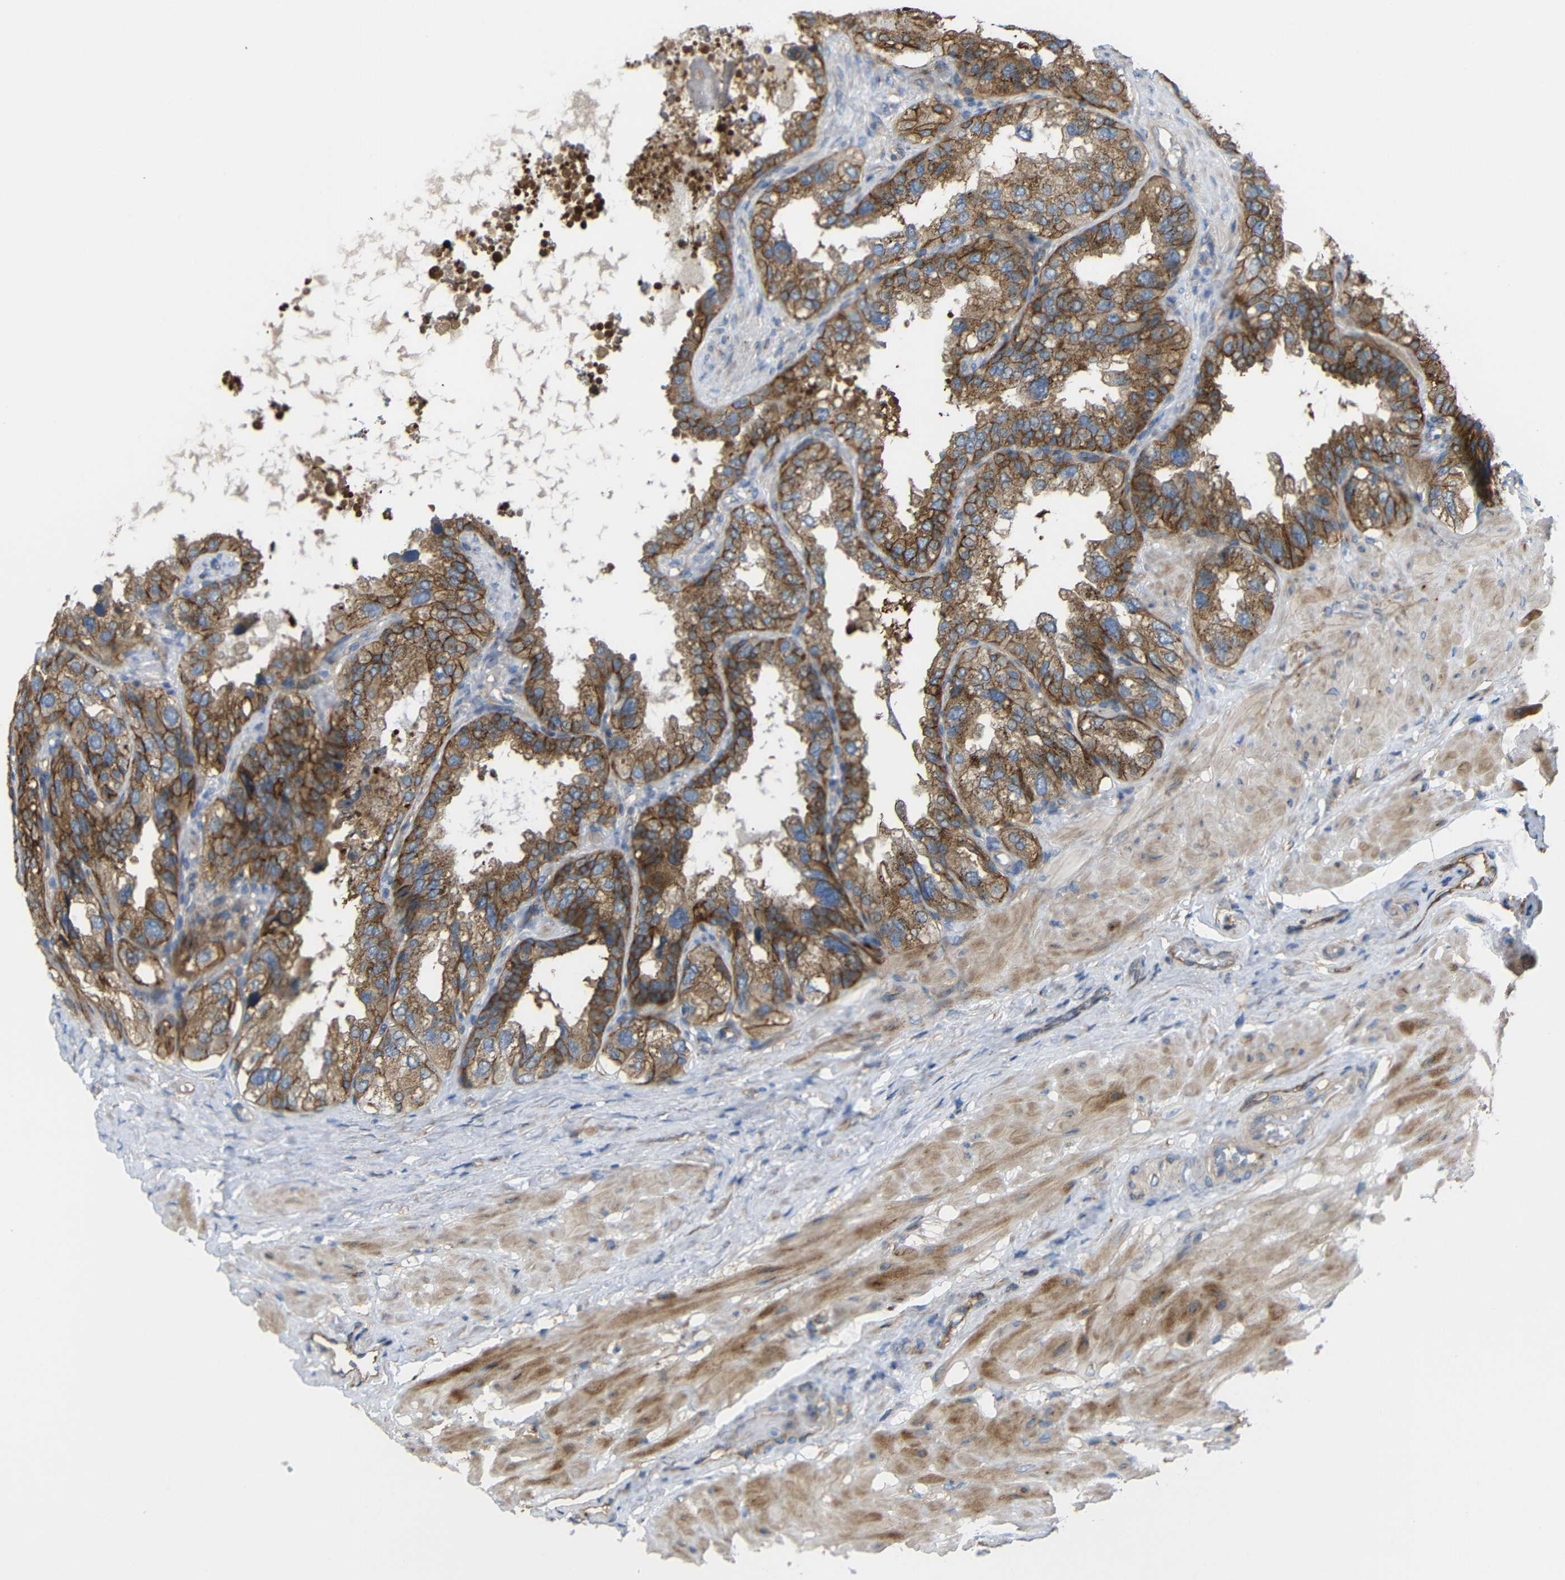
{"staining": {"intensity": "moderate", "quantity": ">75%", "location": "cytoplasmic/membranous"}, "tissue": "seminal vesicle", "cell_type": "Glandular cells", "image_type": "normal", "snomed": [{"axis": "morphology", "description": "Normal tissue, NOS"}, {"axis": "topography", "description": "Seminal veicle"}], "caption": "Immunohistochemical staining of unremarkable seminal vesicle demonstrates >75% levels of moderate cytoplasmic/membranous protein expression in approximately >75% of glandular cells. (Brightfield microscopy of DAB IHC at high magnification).", "gene": "SYPL1", "patient": {"sex": "male", "age": 68}}